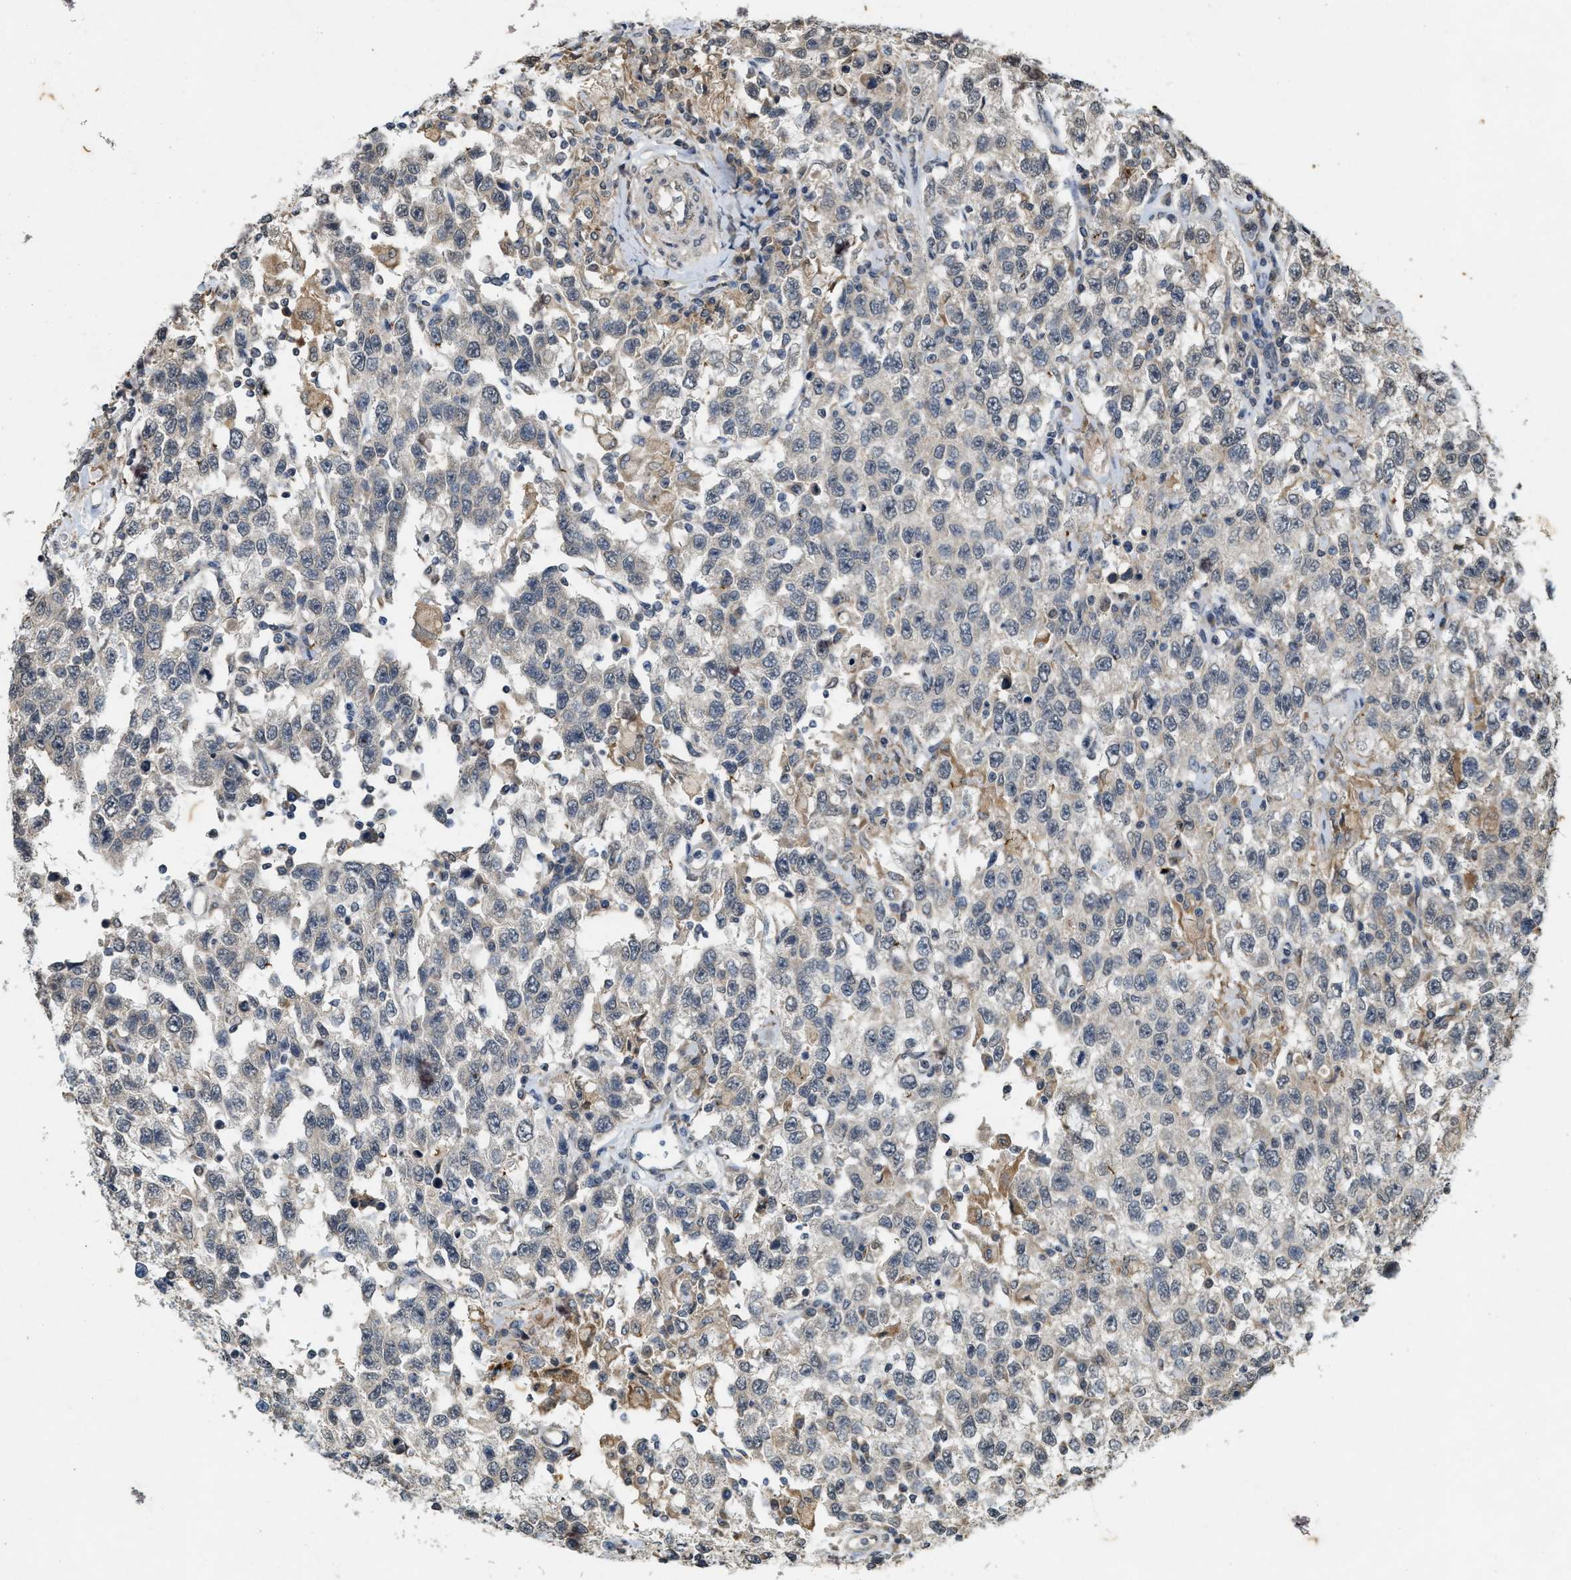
{"staining": {"intensity": "negative", "quantity": "none", "location": "none"}, "tissue": "testis cancer", "cell_type": "Tumor cells", "image_type": "cancer", "snomed": [{"axis": "morphology", "description": "Seminoma, NOS"}, {"axis": "topography", "description": "Testis"}], "caption": "Human testis cancer stained for a protein using IHC displays no staining in tumor cells.", "gene": "KIF21A", "patient": {"sex": "male", "age": 41}}